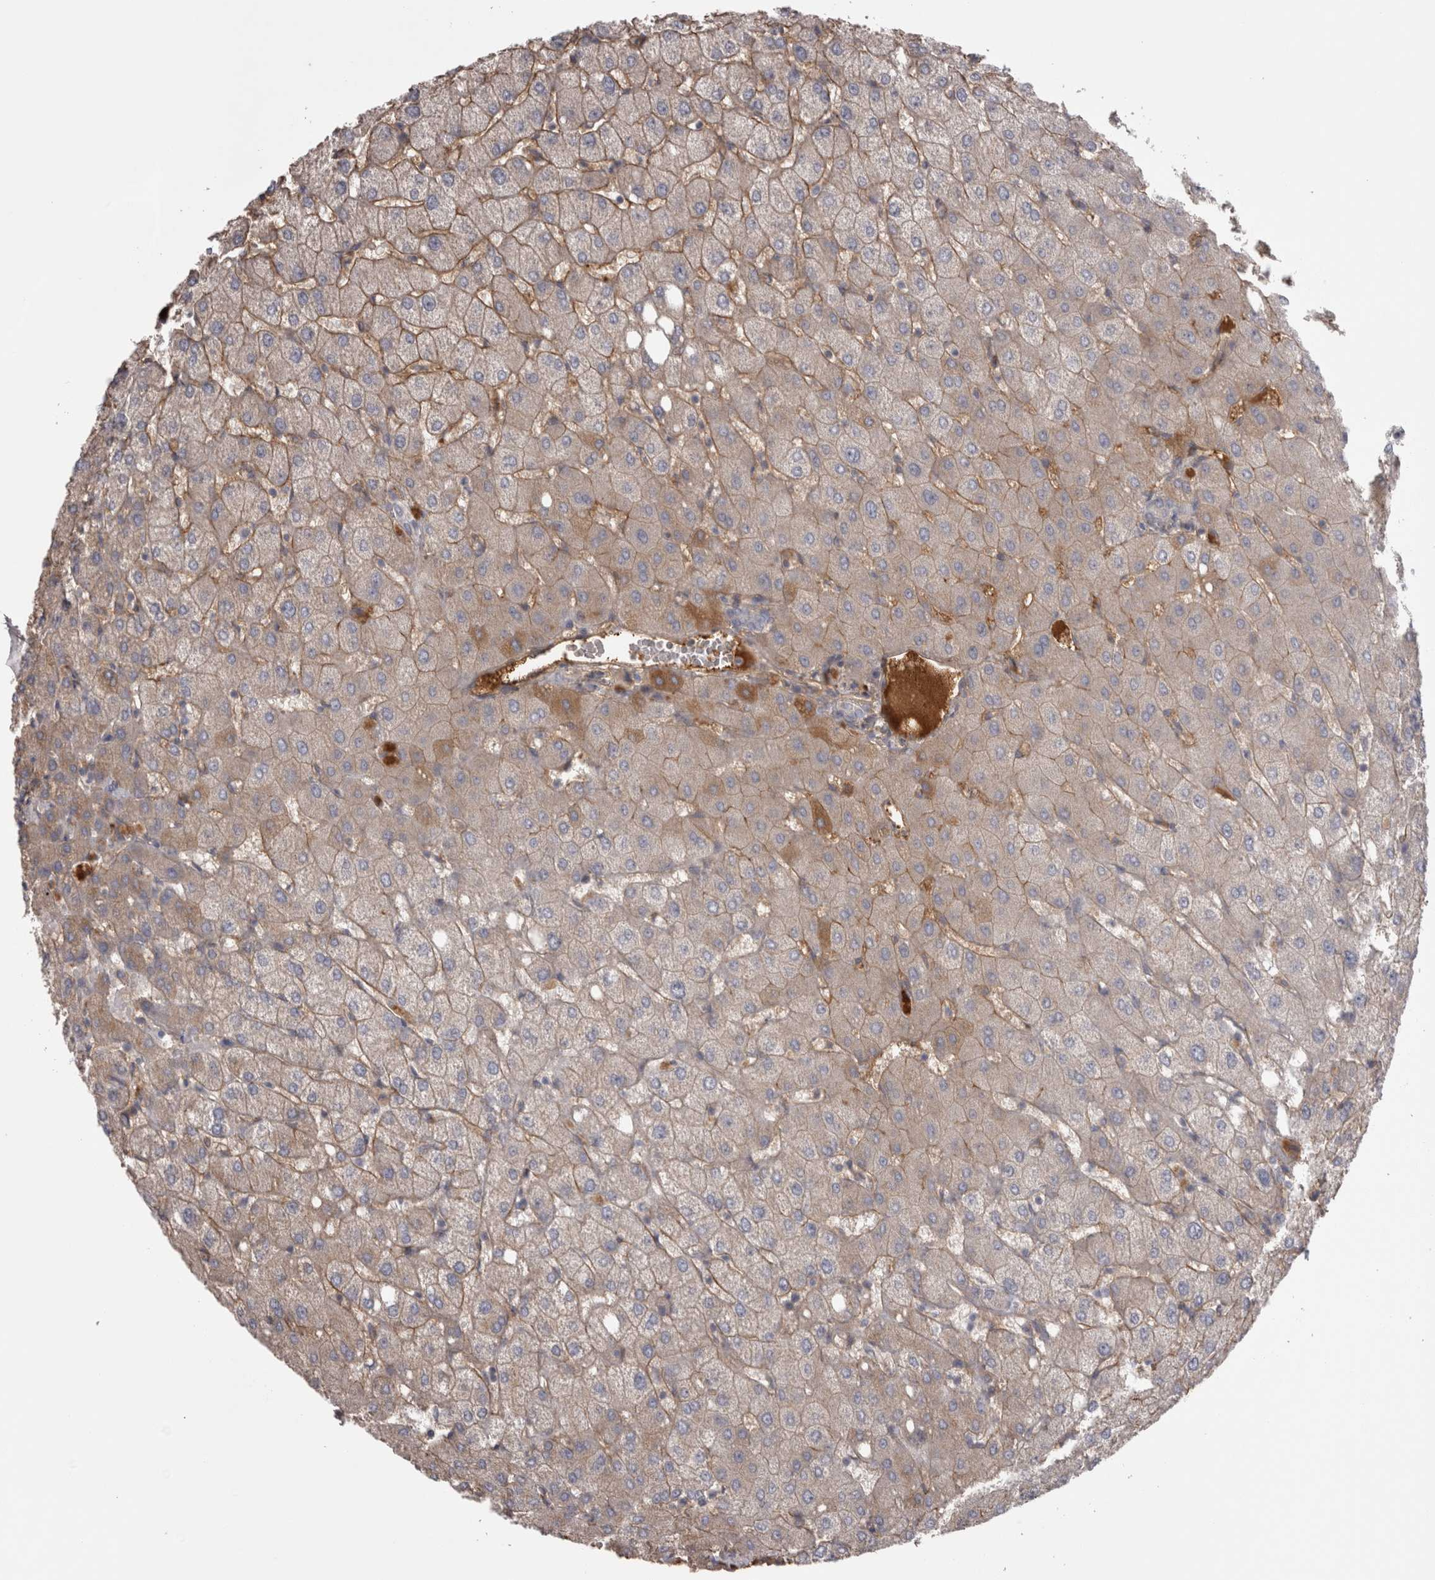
{"staining": {"intensity": "negative", "quantity": "none", "location": "none"}, "tissue": "liver", "cell_type": "Cholangiocytes", "image_type": "normal", "snomed": [{"axis": "morphology", "description": "Normal tissue, NOS"}, {"axis": "topography", "description": "Liver"}], "caption": "Histopathology image shows no protein positivity in cholangiocytes of unremarkable liver. (DAB immunohistochemistry, high magnification).", "gene": "SAA4", "patient": {"sex": "female", "age": 54}}